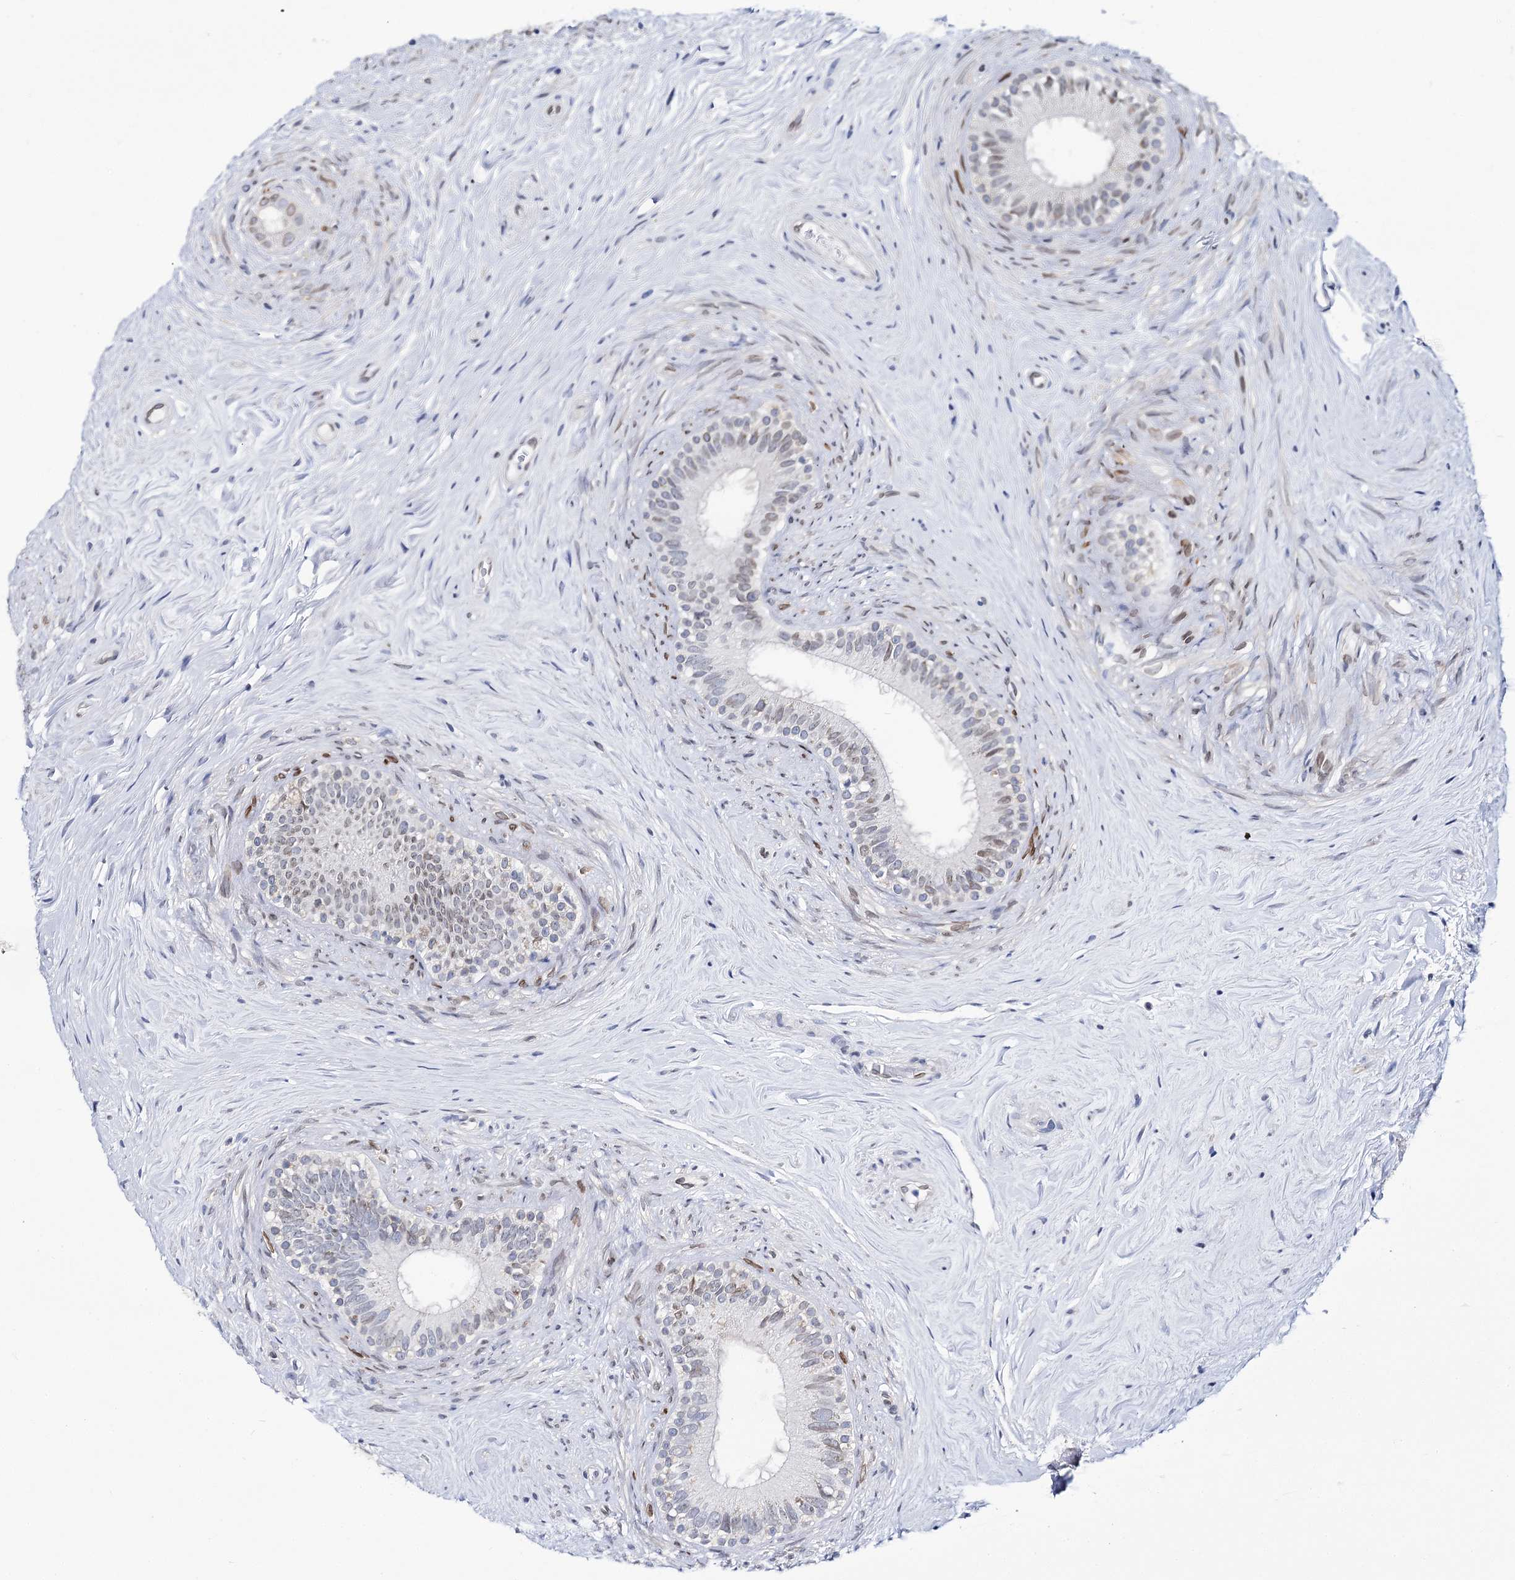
{"staining": {"intensity": "moderate", "quantity": "<25%", "location": "cytoplasmic/membranous,nuclear"}, "tissue": "epididymis", "cell_type": "Glandular cells", "image_type": "normal", "snomed": [{"axis": "morphology", "description": "Normal tissue, NOS"}, {"axis": "topography", "description": "Epididymis"}], "caption": "Protein expression analysis of unremarkable epididymis shows moderate cytoplasmic/membranous,nuclear expression in approximately <25% of glandular cells. (Stains: DAB (3,3'-diaminobenzidine) in brown, nuclei in blue, Microscopy: brightfield microscopy at high magnification).", "gene": "TMEM201", "patient": {"sex": "male", "age": 84}}